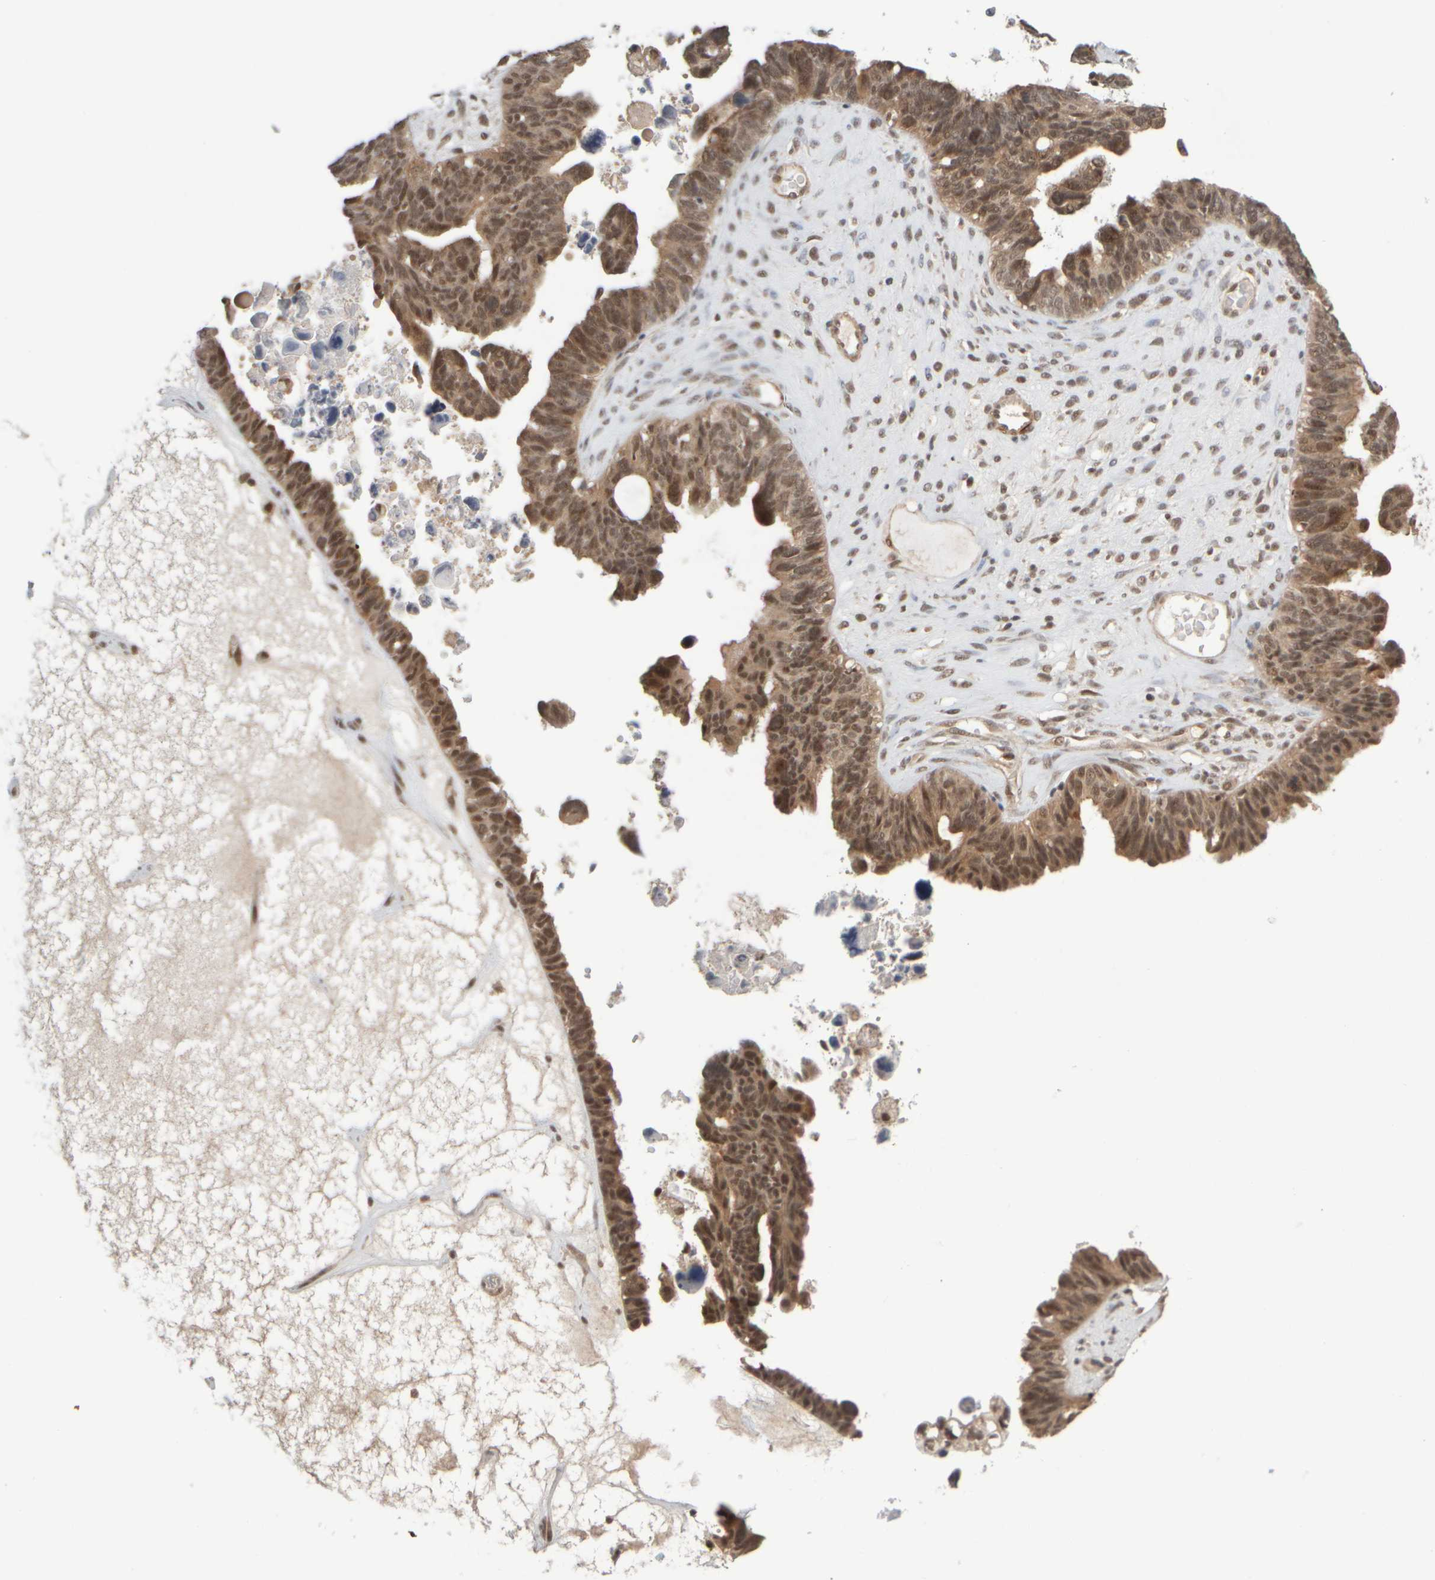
{"staining": {"intensity": "weak", "quantity": ">75%", "location": "cytoplasmic/membranous,nuclear"}, "tissue": "ovarian cancer", "cell_type": "Tumor cells", "image_type": "cancer", "snomed": [{"axis": "morphology", "description": "Cystadenocarcinoma, serous, NOS"}, {"axis": "topography", "description": "Ovary"}], "caption": "Immunohistochemistry of serous cystadenocarcinoma (ovarian) shows low levels of weak cytoplasmic/membranous and nuclear expression in about >75% of tumor cells. (brown staining indicates protein expression, while blue staining denotes nuclei).", "gene": "SYNRG", "patient": {"sex": "female", "age": 79}}